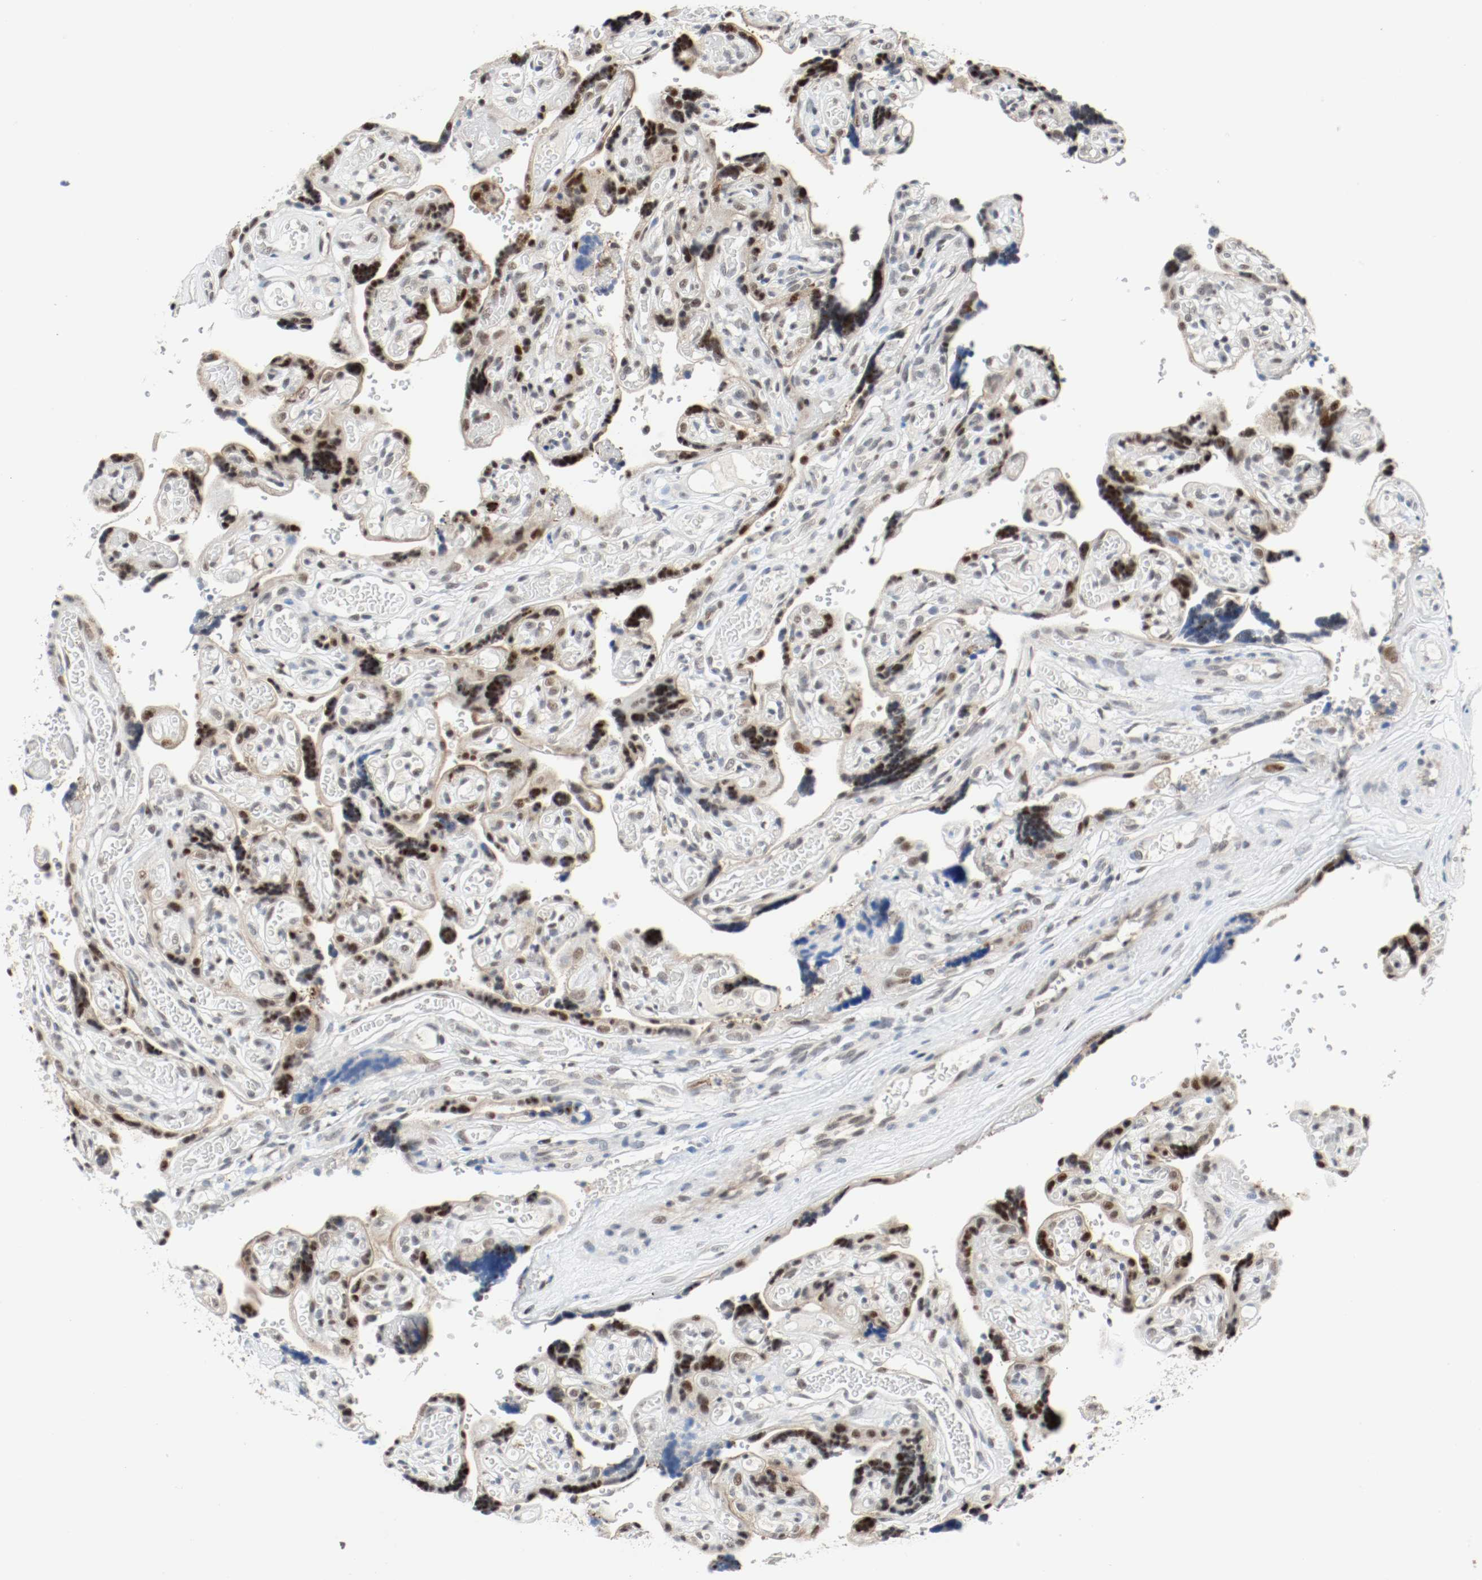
{"staining": {"intensity": "strong", "quantity": ">75%", "location": "nuclear"}, "tissue": "placenta", "cell_type": "Decidual cells", "image_type": "normal", "snomed": [{"axis": "morphology", "description": "Normal tissue, NOS"}, {"axis": "topography", "description": "Placenta"}], "caption": "Protein expression analysis of normal placenta exhibits strong nuclear positivity in approximately >75% of decidual cells. (Stains: DAB in brown, nuclei in blue, Microscopy: brightfield microscopy at high magnification).", "gene": "ASH1L", "patient": {"sex": "female", "age": 30}}